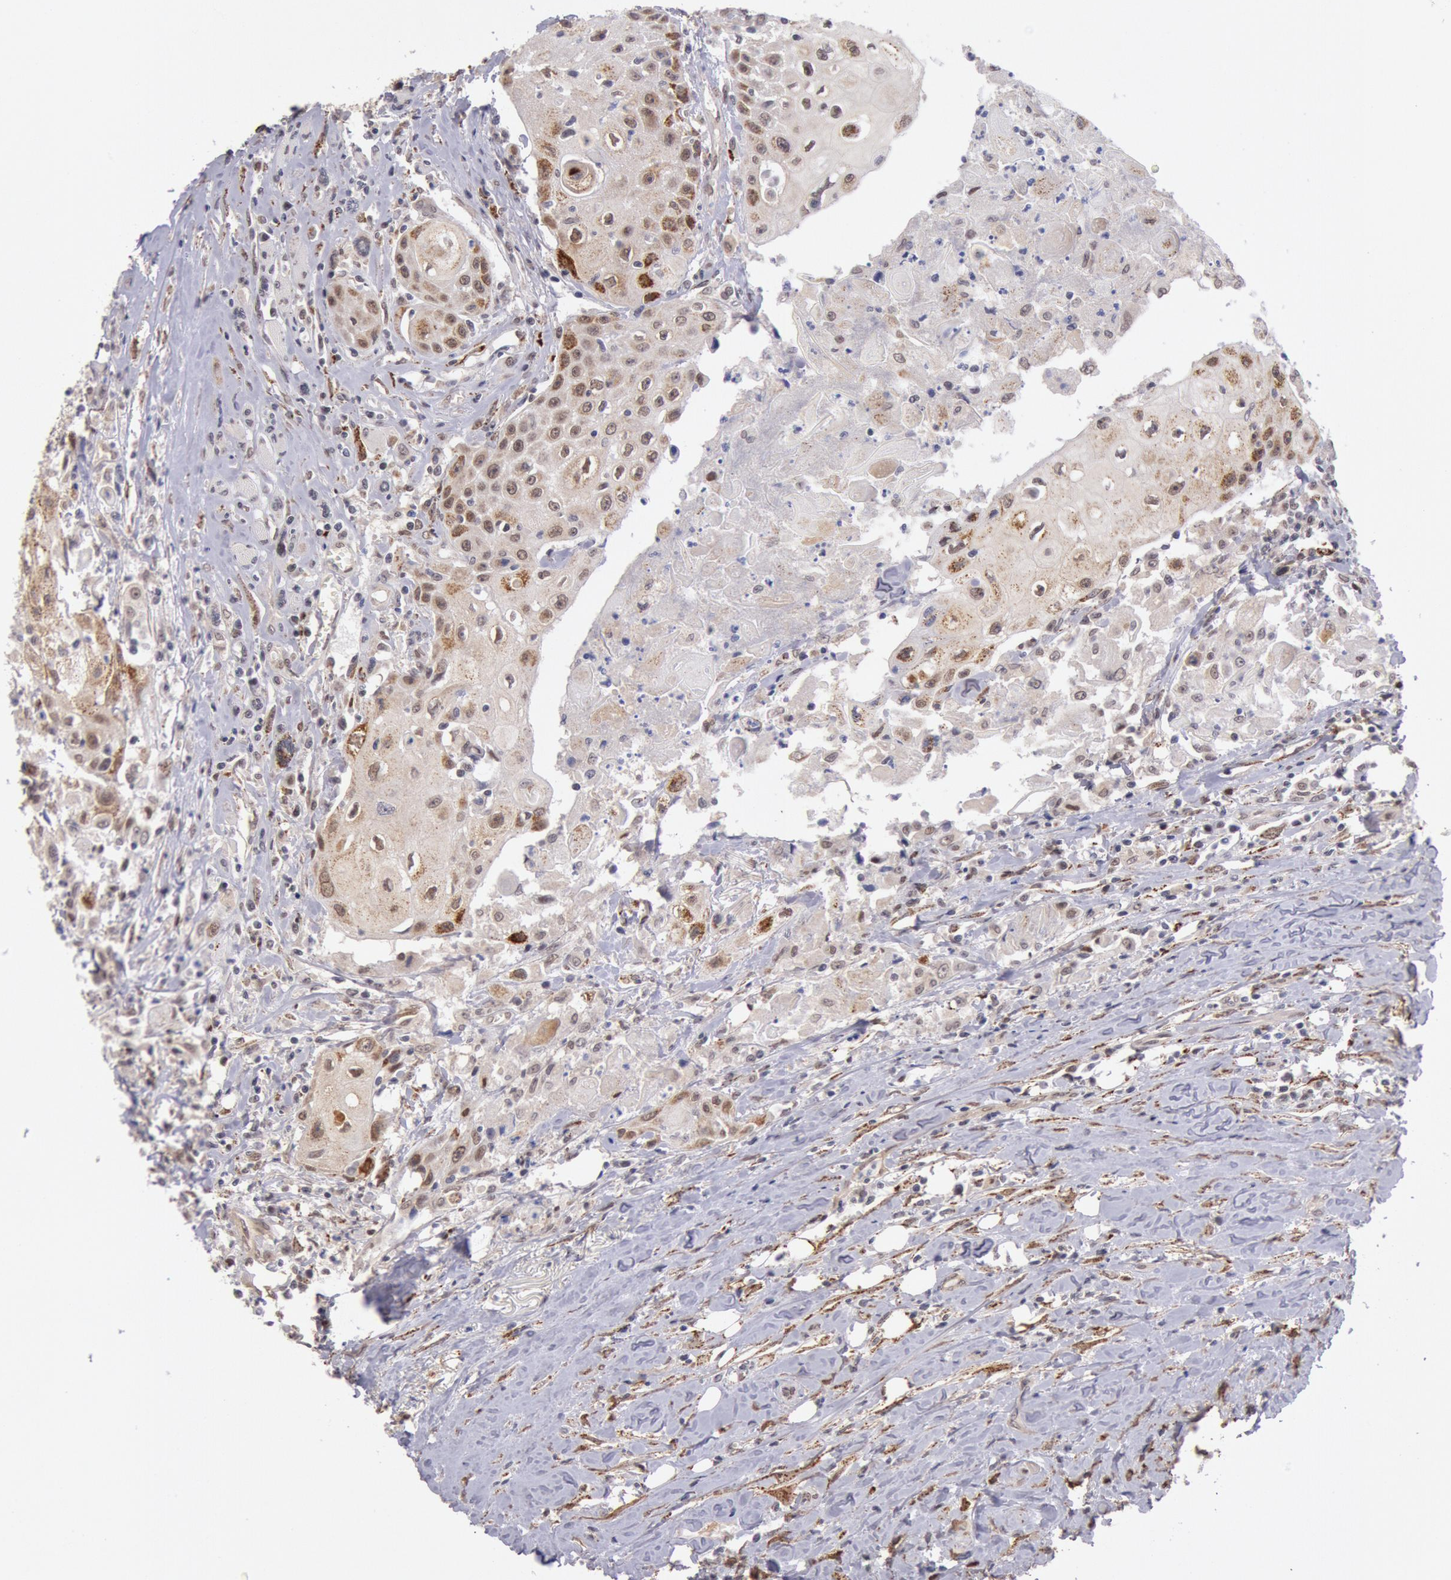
{"staining": {"intensity": "moderate", "quantity": "25%-75%", "location": "cytoplasmic/membranous,nuclear"}, "tissue": "head and neck cancer", "cell_type": "Tumor cells", "image_type": "cancer", "snomed": [{"axis": "morphology", "description": "Squamous cell carcinoma, NOS"}, {"axis": "topography", "description": "Oral tissue"}, {"axis": "topography", "description": "Head-Neck"}], "caption": "A medium amount of moderate cytoplasmic/membranous and nuclear staining is appreciated in approximately 25%-75% of tumor cells in head and neck cancer (squamous cell carcinoma) tissue. The protein is stained brown, and the nuclei are stained in blue (DAB IHC with brightfield microscopy, high magnification).", "gene": "CDKN2B", "patient": {"sex": "female", "age": 82}}